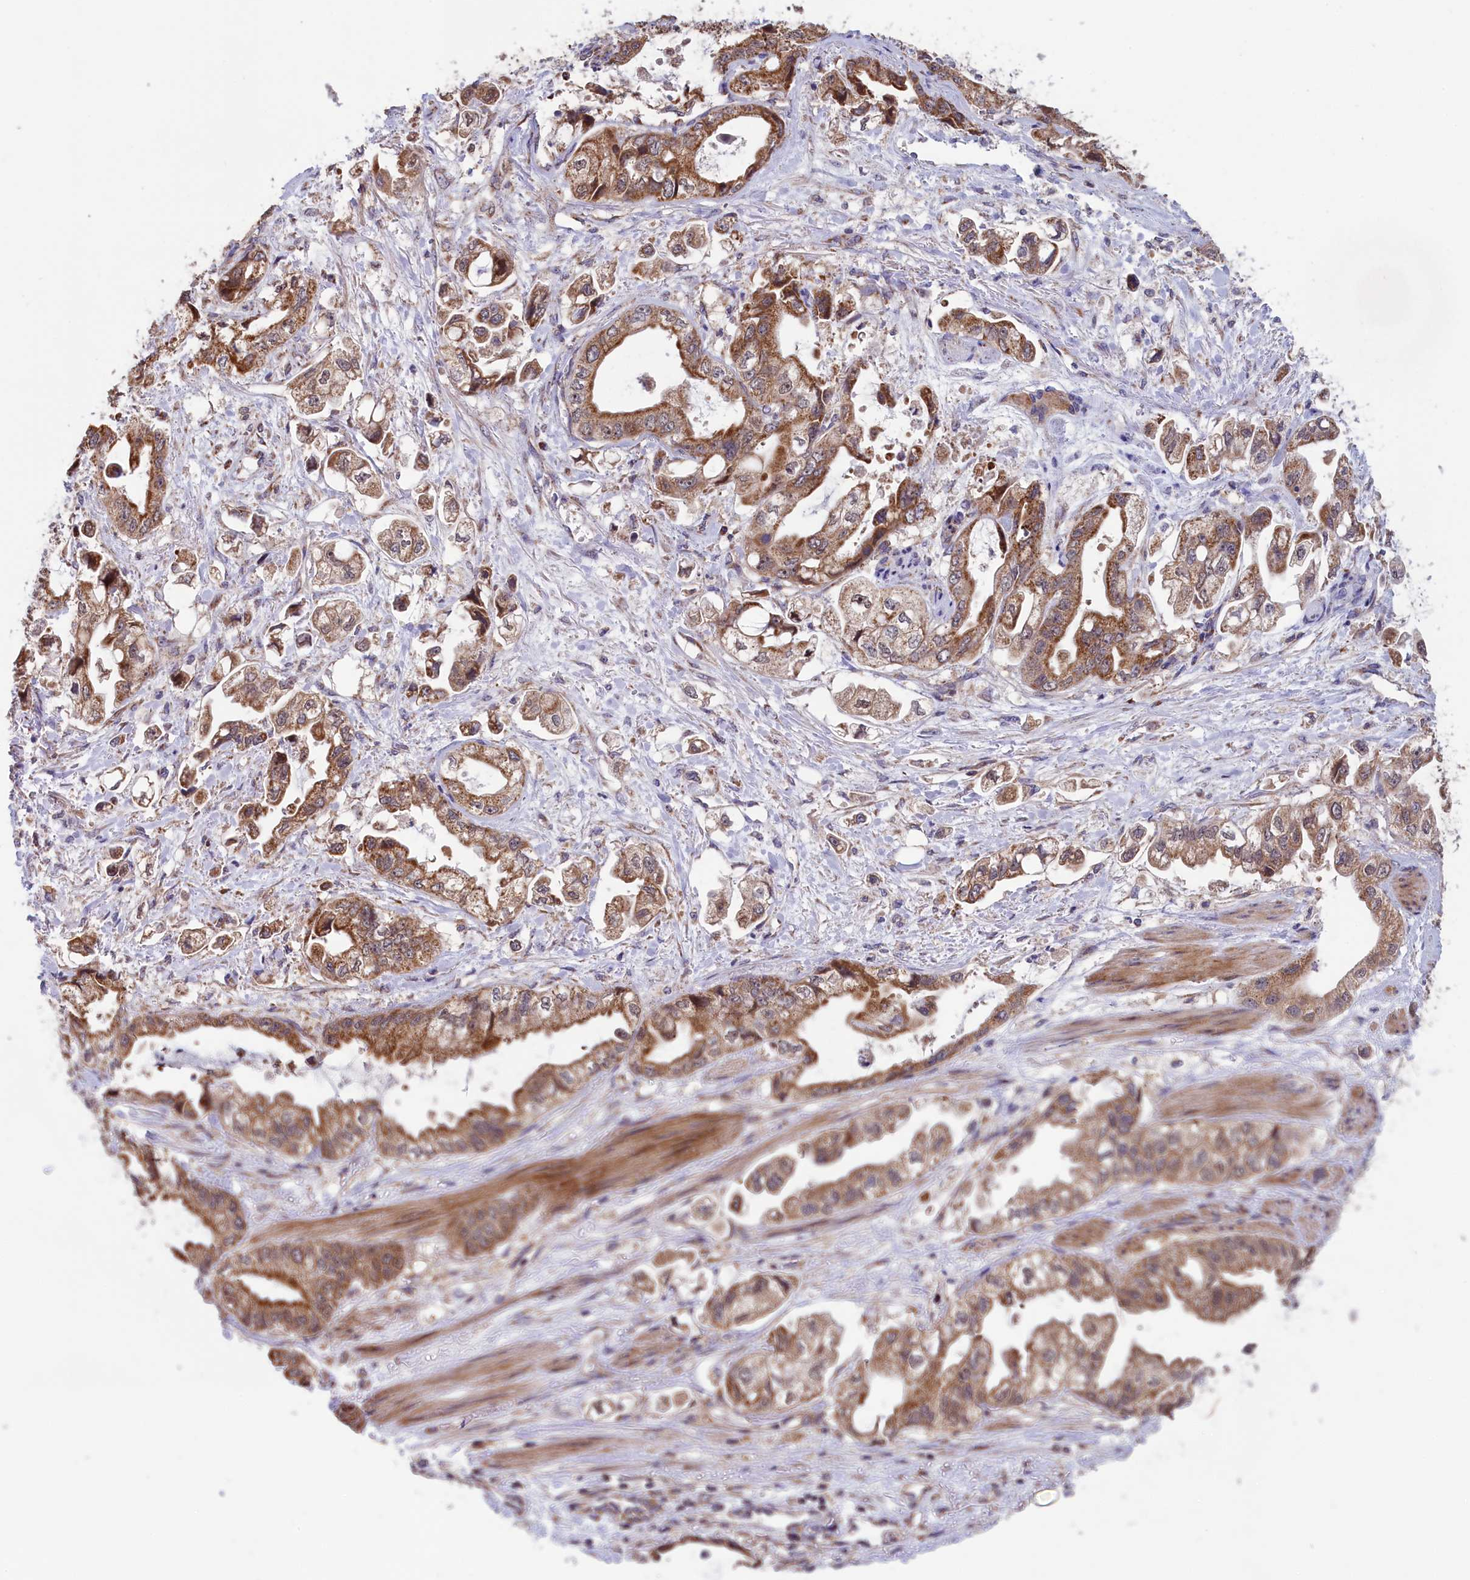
{"staining": {"intensity": "moderate", "quantity": ">75%", "location": "cytoplasmic/membranous"}, "tissue": "stomach cancer", "cell_type": "Tumor cells", "image_type": "cancer", "snomed": [{"axis": "morphology", "description": "Adenocarcinoma, NOS"}, {"axis": "topography", "description": "Stomach"}], "caption": "The micrograph shows immunohistochemical staining of stomach cancer. There is moderate cytoplasmic/membranous positivity is identified in about >75% of tumor cells. The staining is performed using DAB brown chromogen to label protein expression. The nuclei are counter-stained blue using hematoxylin.", "gene": "TIMM44", "patient": {"sex": "male", "age": 62}}